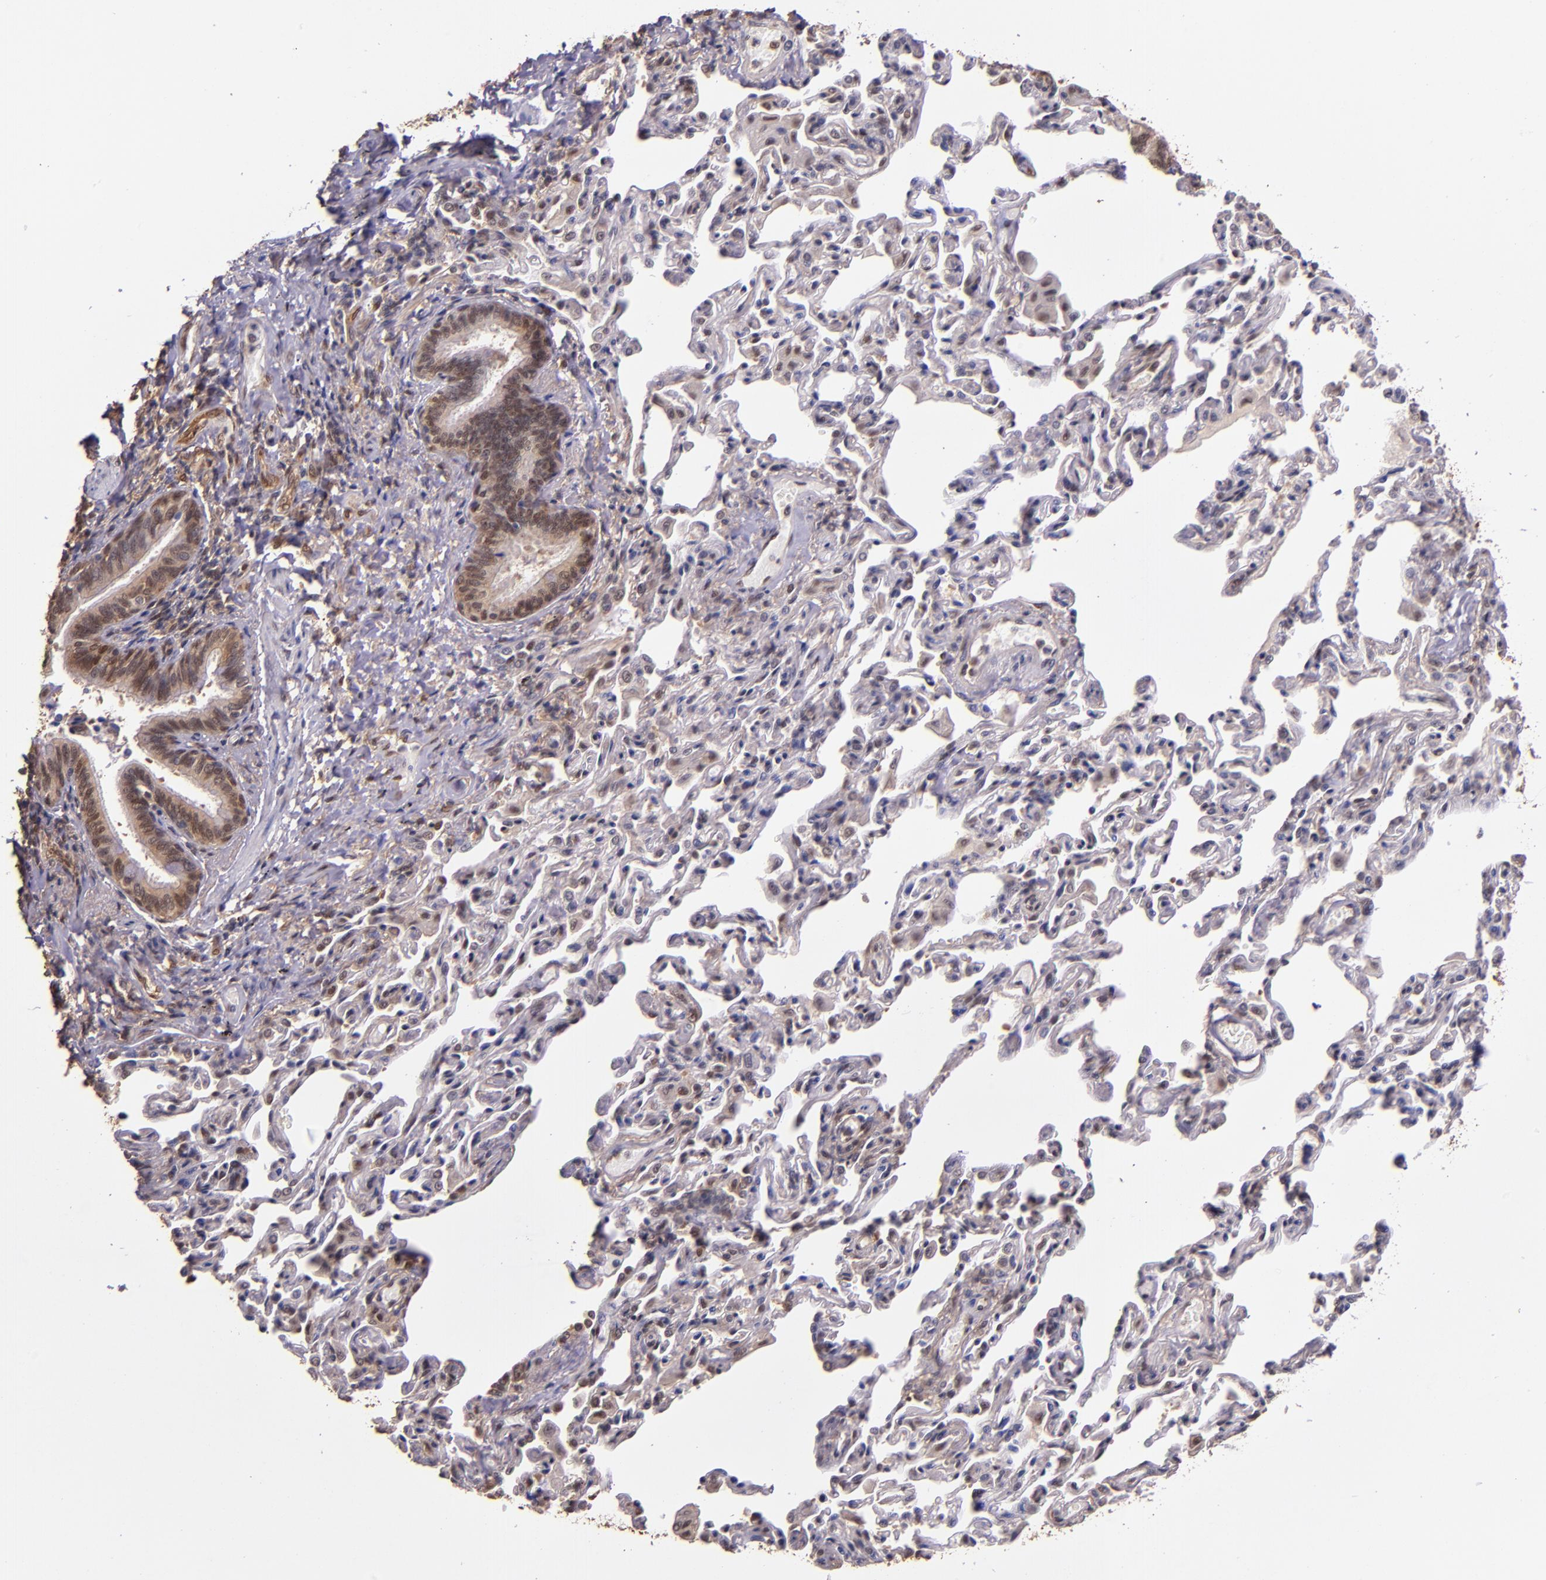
{"staining": {"intensity": "moderate", "quantity": ">75%", "location": "cytoplasmic/membranous,nuclear"}, "tissue": "bronchus", "cell_type": "Respiratory epithelial cells", "image_type": "normal", "snomed": [{"axis": "morphology", "description": "Normal tissue, NOS"}, {"axis": "topography", "description": "Lung"}], "caption": "Bronchus stained for a protein exhibits moderate cytoplasmic/membranous,nuclear positivity in respiratory epithelial cells. (DAB (3,3'-diaminobenzidine) IHC with brightfield microscopy, high magnification).", "gene": "STAT6", "patient": {"sex": "male", "age": 64}}